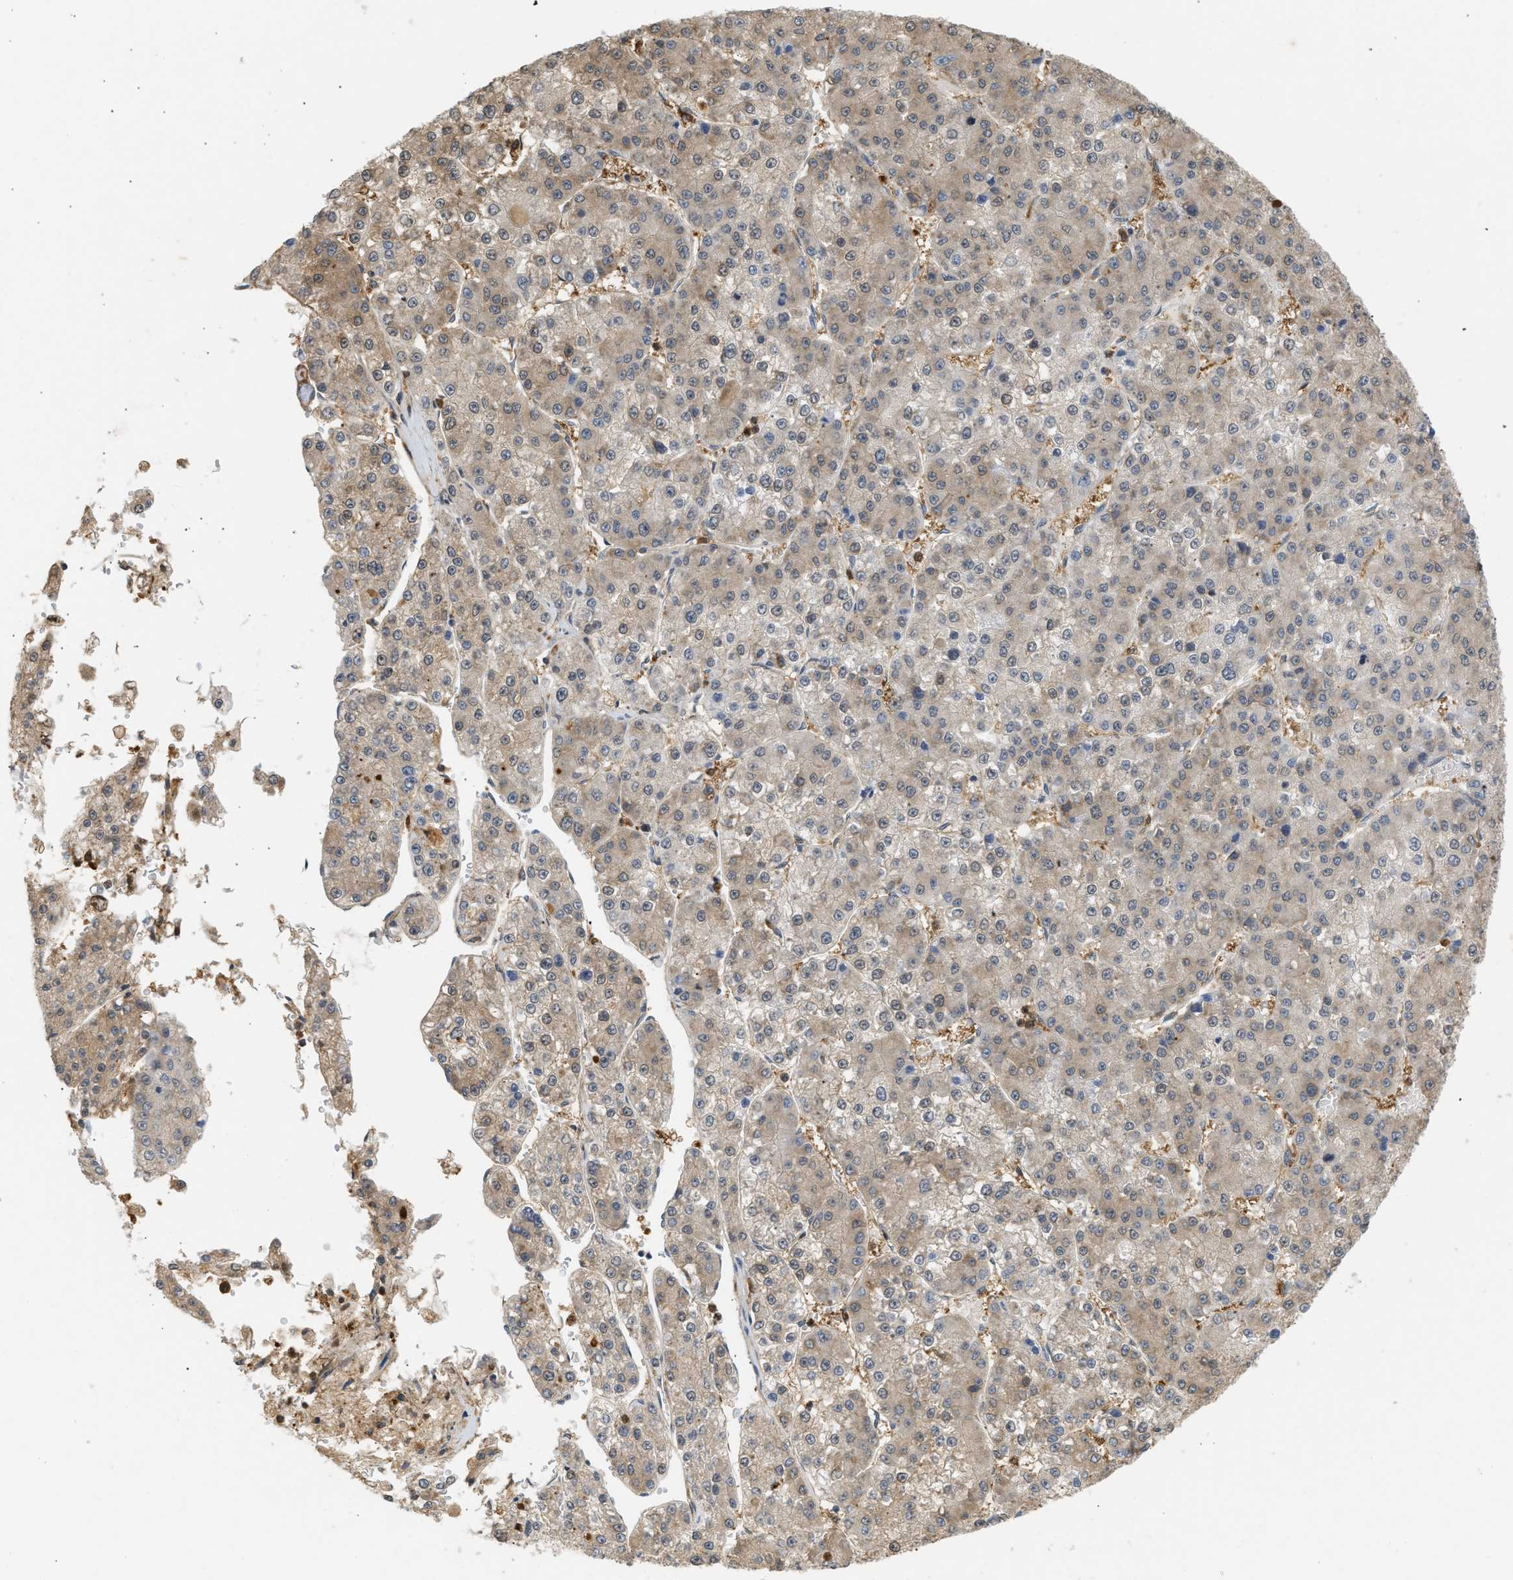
{"staining": {"intensity": "weak", "quantity": ">75%", "location": "cytoplasmic/membranous"}, "tissue": "liver cancer", "cell_type": "Tumor cells", "image_type": "cancer", "snomed": [{"axis": "morphology", "description": "Carcinoma, Hepatocellular, NOS"}, {"axis": "topography", "description": "Liver"}], "caption": "This is a photomicrograph of immunohistochemistry staining of hepatocellular carcinoma (liver), which shows weak staining in the cytoplasmic/membranous of tumor cells.", "gene": "ENO1", "patient": {"sex": "female", "age": 73}}